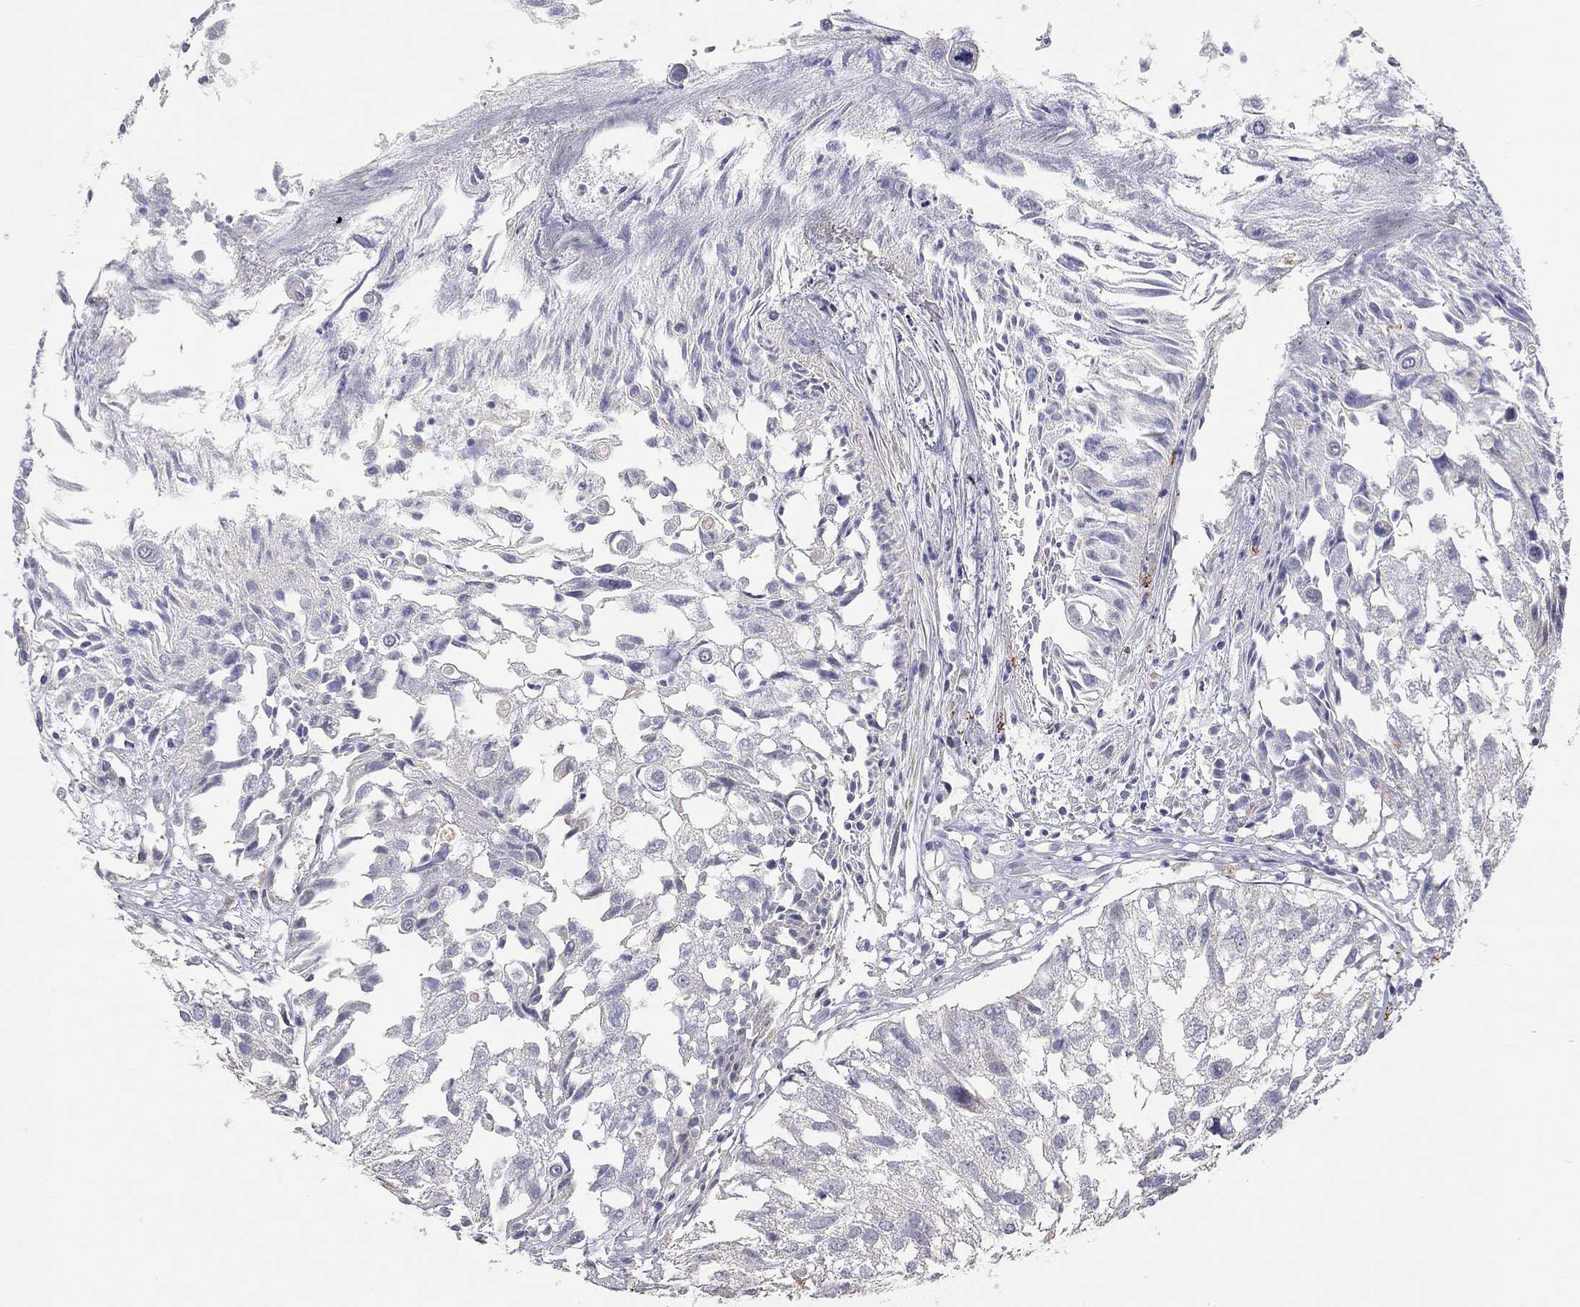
{"staining": {"intensity": "negative", "quantity": "none", "location": "none"}, "tissue": "urothelial cancer", "cell_type": "Tumor cells", "image_type": "cancer", "snomed": [{"axis": "morphology", "description": "Urothelial carcinoma, High grade"}, {"axis": "topography", "description": "Urinary bladder"}], "caption": "Human urothelial carcinoma (high-grade) stained for a protein using immunohistochemistry (IHC) reveals no positivity in tumor cells.", "gene": "PAPSS2", "patient": {"sex": "female", "age": 79}}